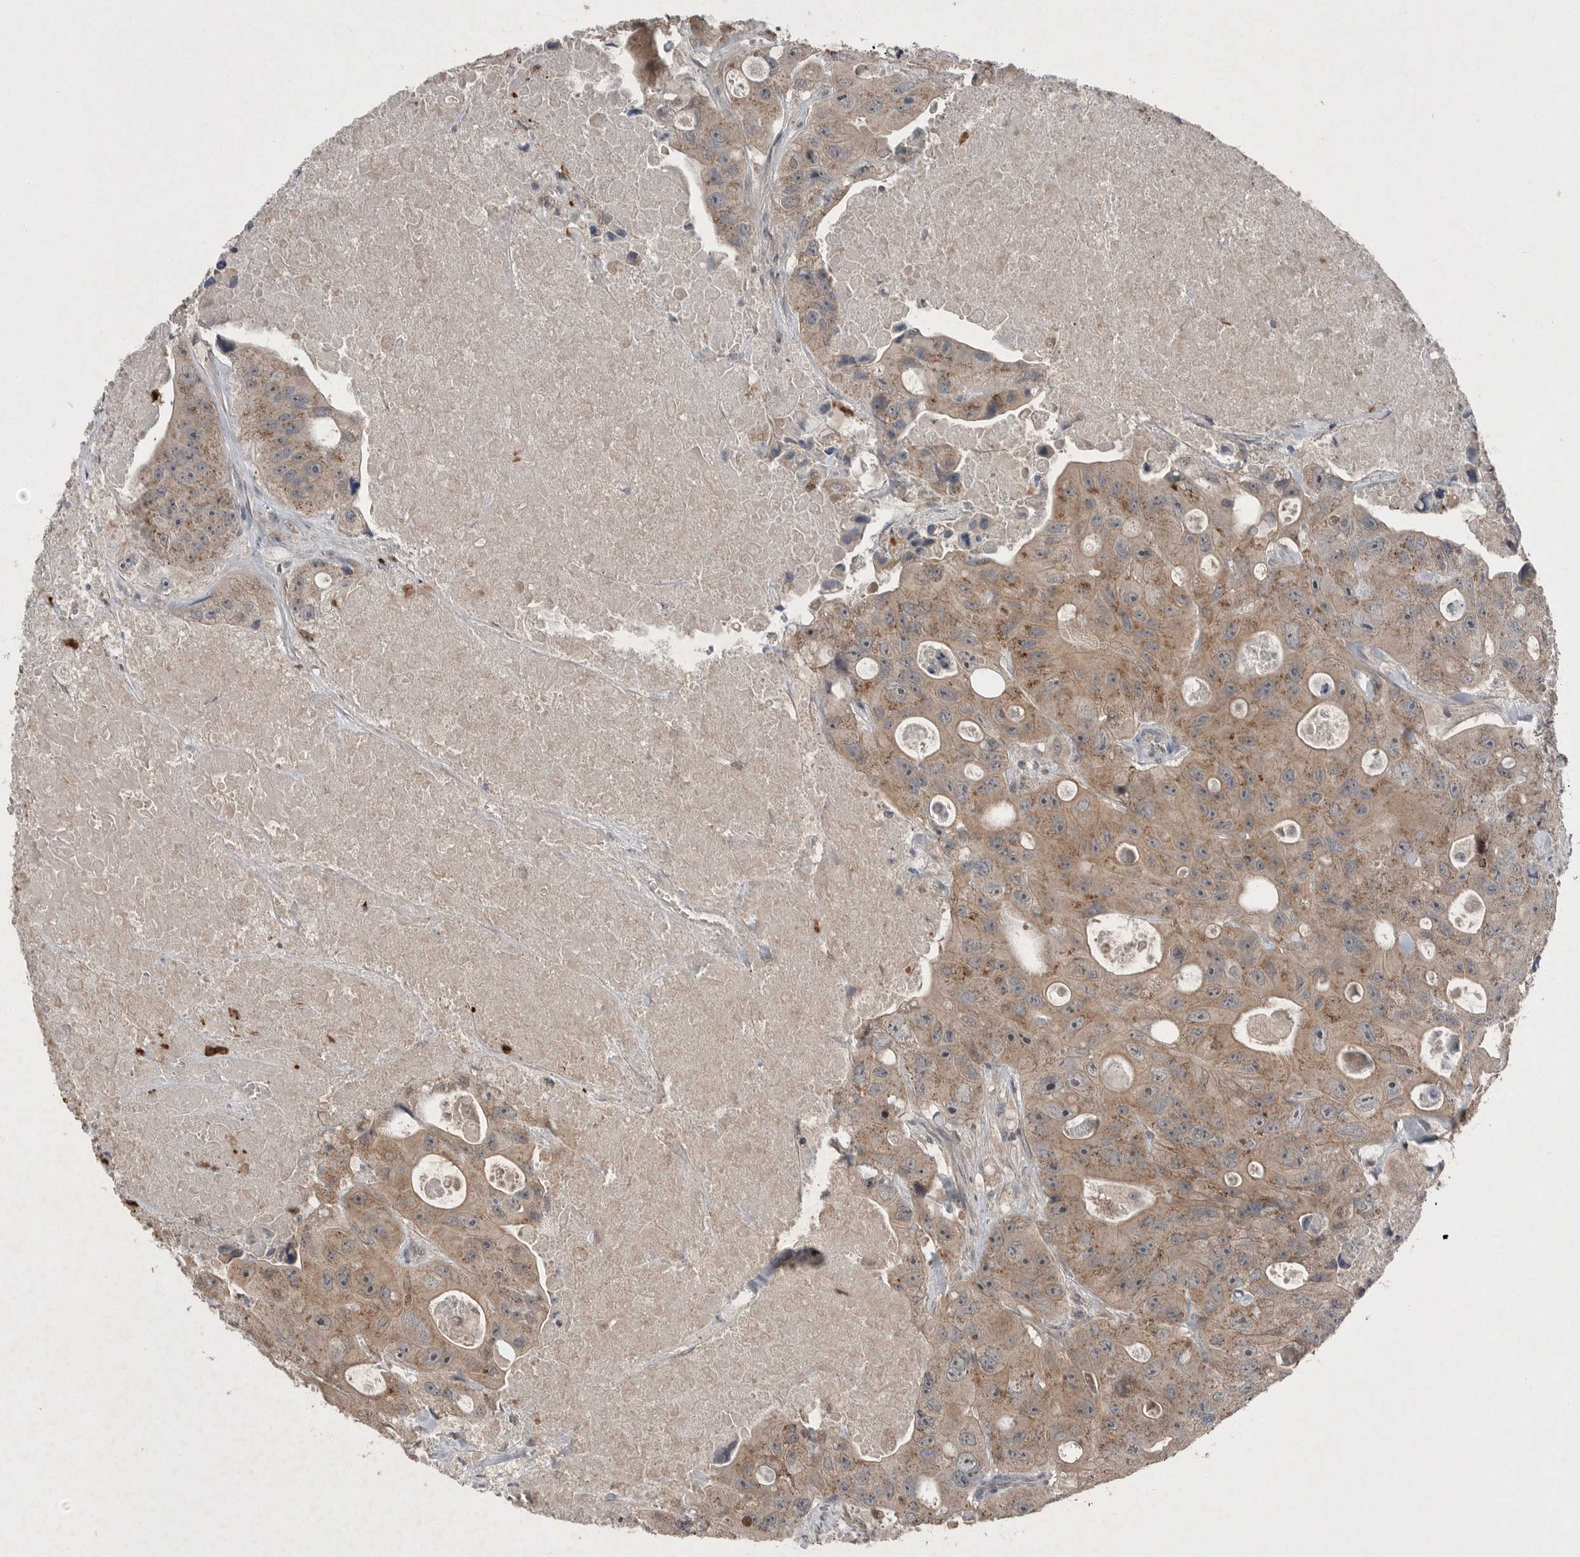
{"staining": {"intensity": "moderate", "quantity": ">75%", "location": "cytoplasmic/membranous"}, "tissue": "colorectal cancer", "cell_type": "Tumor cells", "image_type": "cancer", "snomed": [{"axis": "morphology", "description": "Adenocarcinoma, NOS"}, {"axis": "topography", "description": "Colon"}], "caption": "Tumor cells show medium levels of moderate cytoplasmic/membranous expression in approximately >75% of cells in colorectal cancer. The protein is shown in brown color, while the nuclei are stained blue.", "gene": "SCP2", "patient": {"sex": "female", "age": 46}}